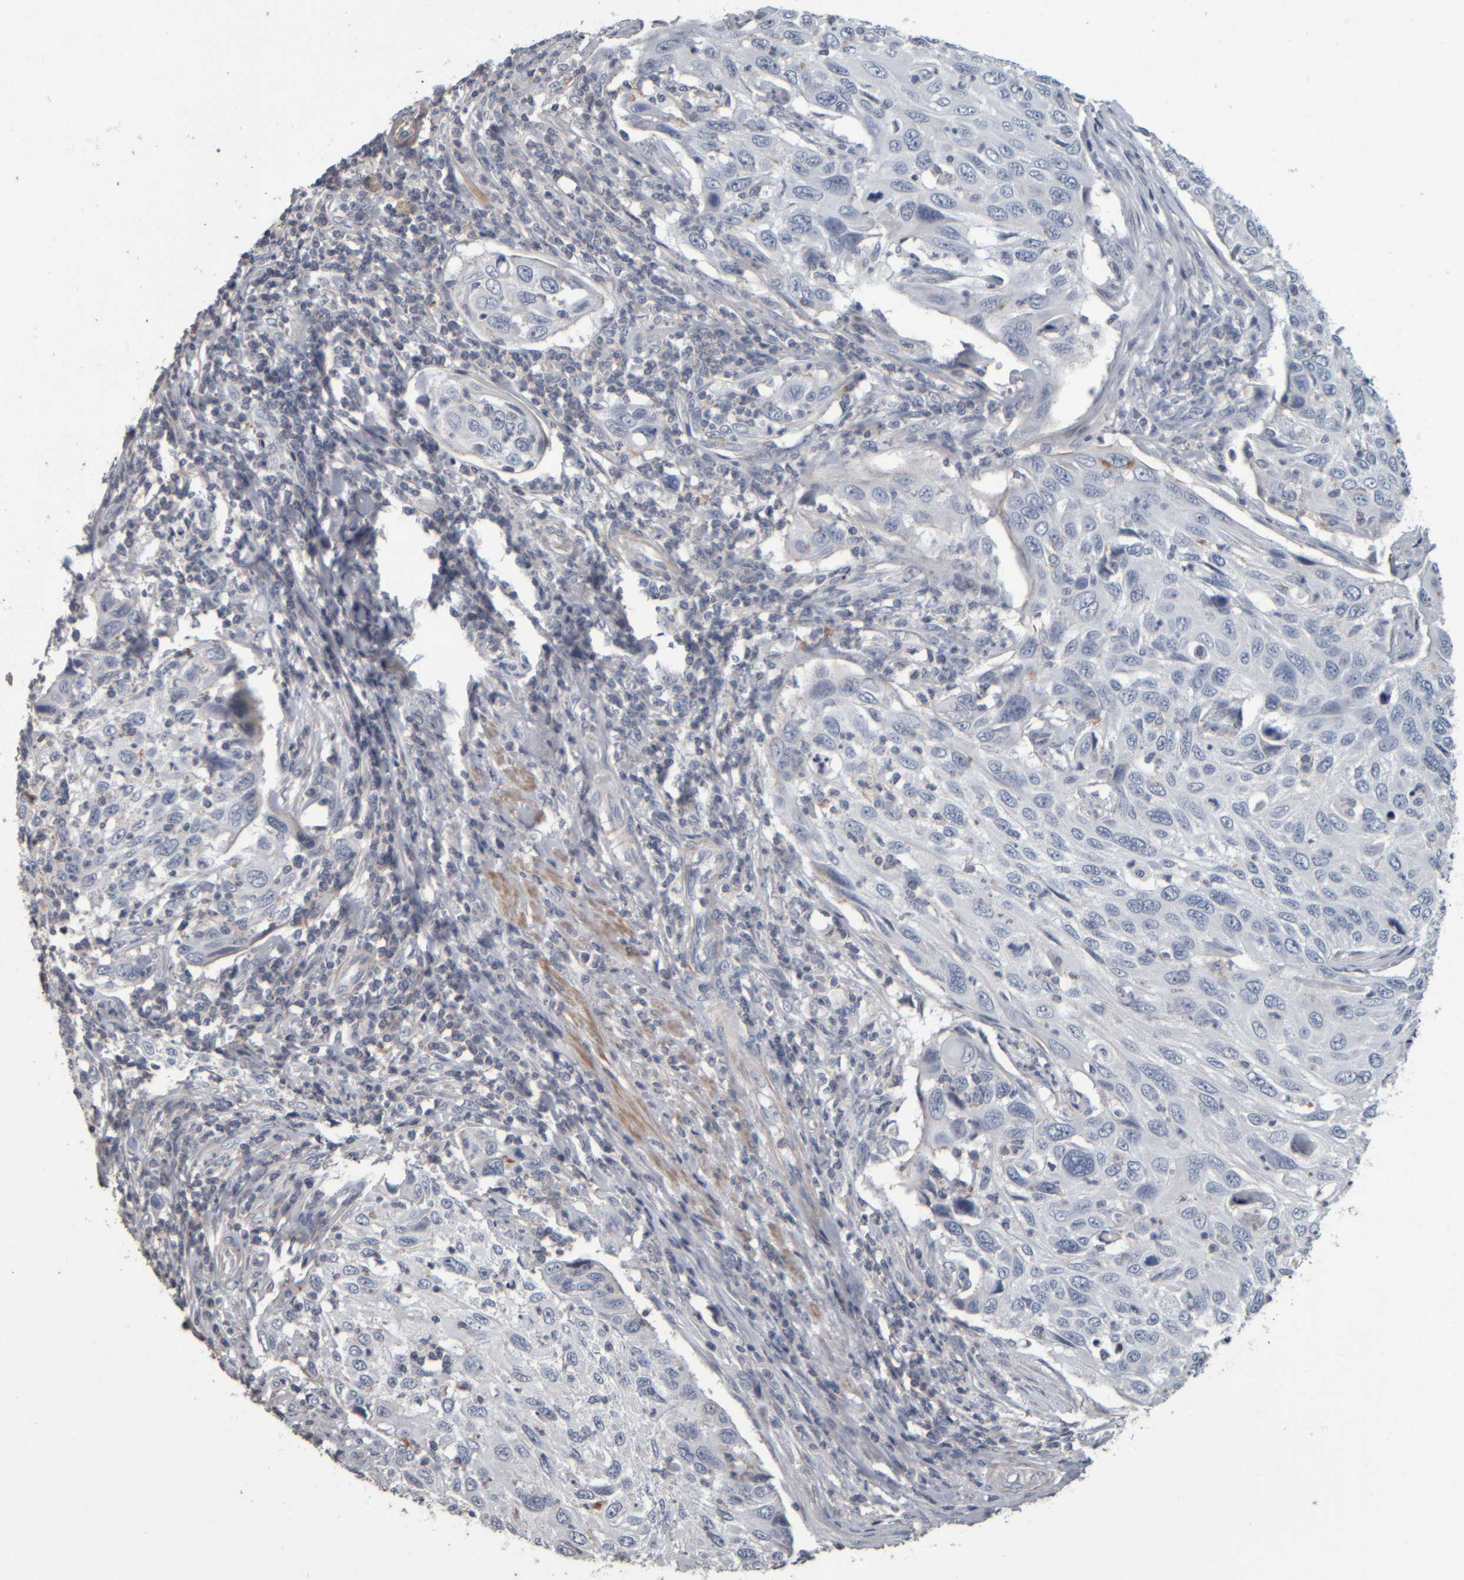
{"staining": {"intensity": "negative", "quantity": "none", "location": "none"}, "tissue": "cervical cancer", "cell_type": "Tumor cells", "image_type": "cancer", "snomed": [{"axis": "morphology", "description": "Squamous cell carcinoma, NOS"}, {"axis": "topography", "description": "Cervix"}], "caption": "High power microscopy image of an IHC micrograph of cervical squamous cell carcinoma, revealing no significant staining in tumor cells. (DAB immunohistochemistry, high magnification).", "gene": "CAVIN4", "patient": {"sex": "female", "age": 70}}